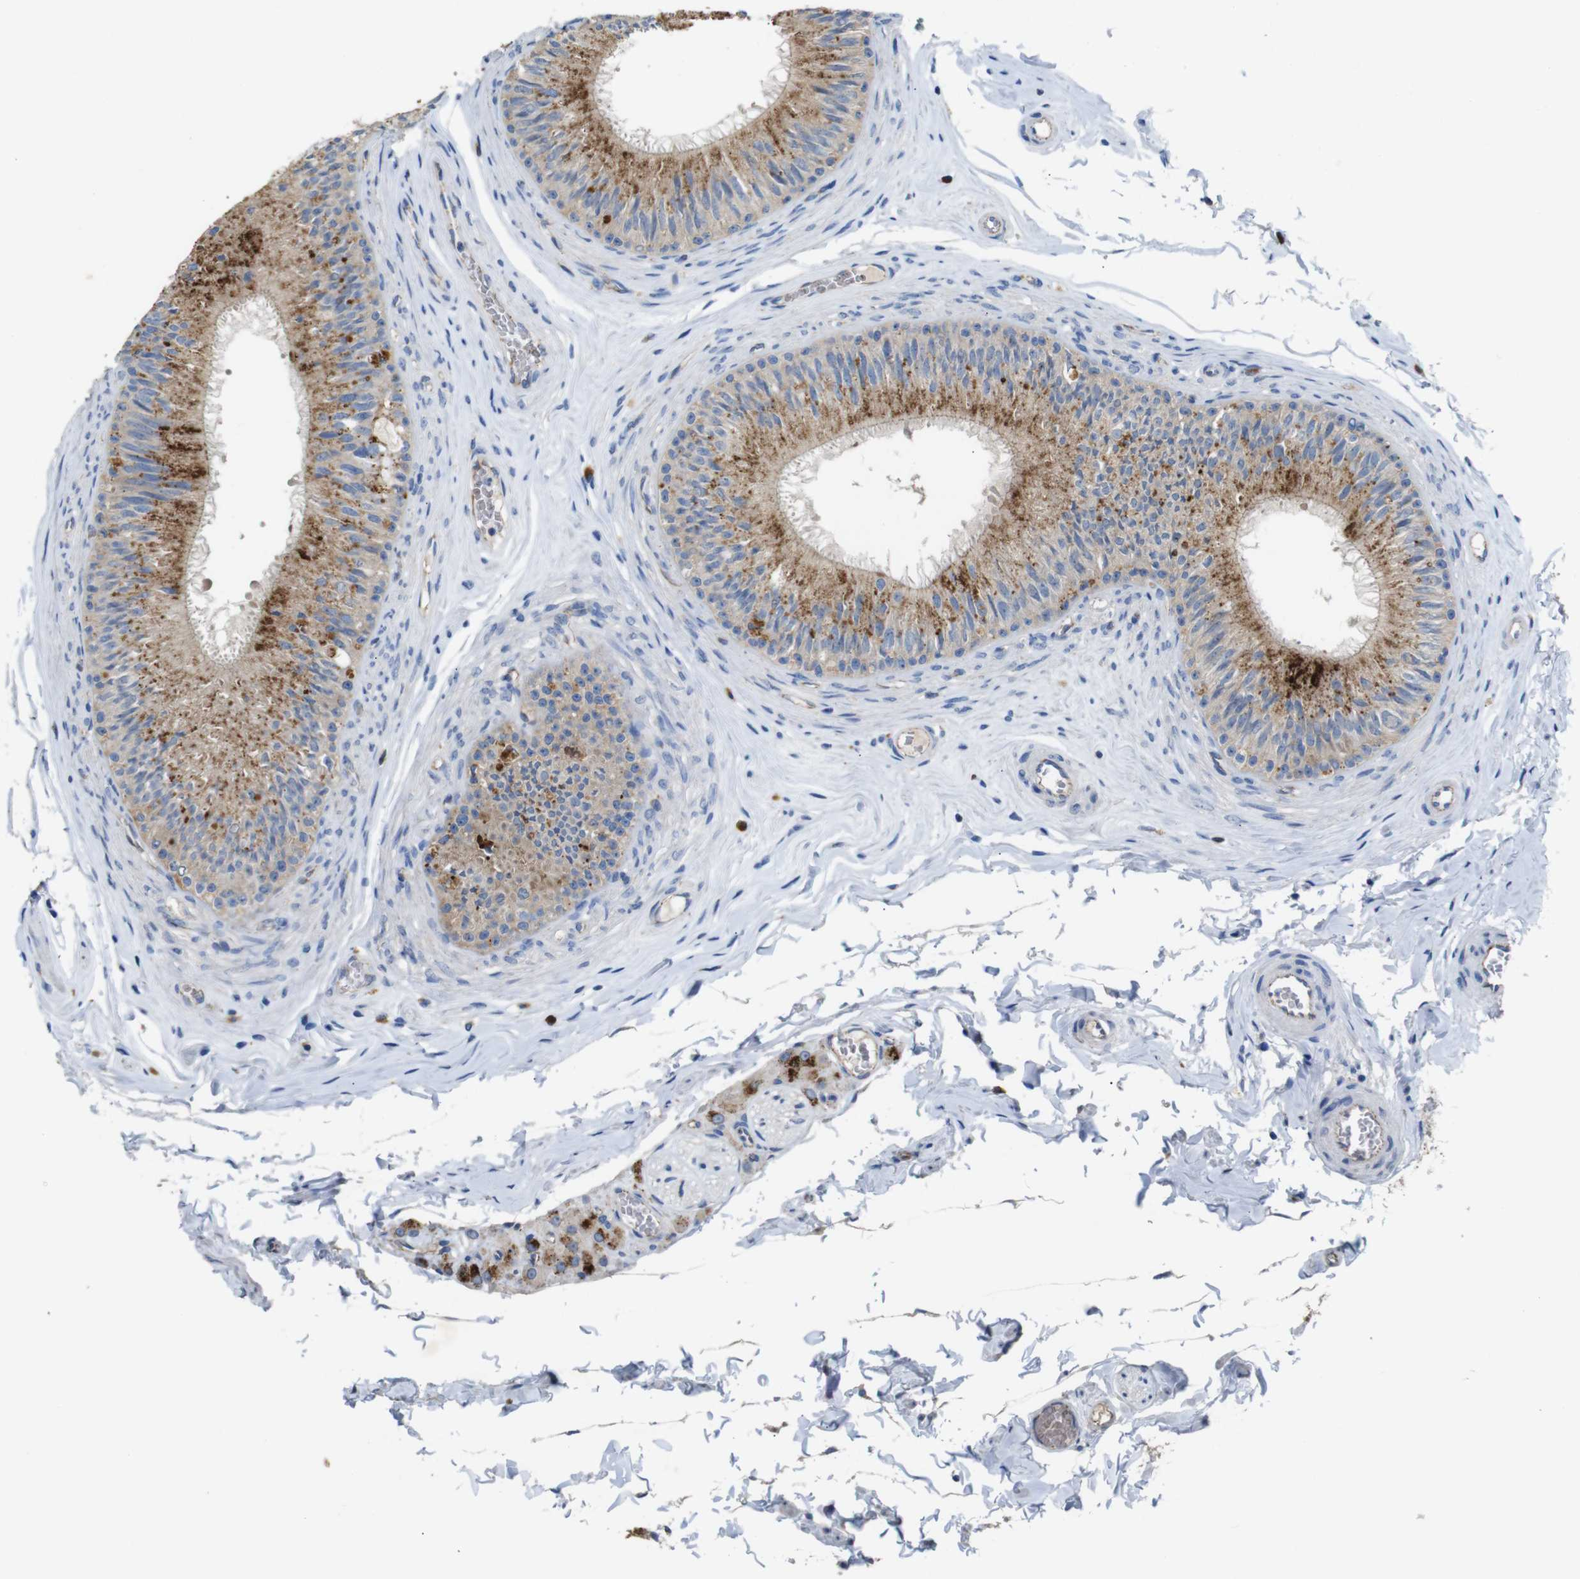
{"staining": {"intensity": "moderate", "quantity": ">75%", "location": "cytoplasmic/membranous"}, "tissue": "epididymis", "cell_type": "Glandular cells", "image_type": "normal", "snomed": [{"axis": "morphology", "description": "Normal tissue, NOS"}, {"axis": "topography", "description": "Testis"}, {"axis": "topography", "description": "Epididymis"}], "caption": "Glandular cells reveal medium levels of moderate cytoplasmic/membranous positivity in approximately >75% of cells in unremarkable human epididymis.", "gene": "NHLRC3", "patient": {"sex": "male", "age": 36}}